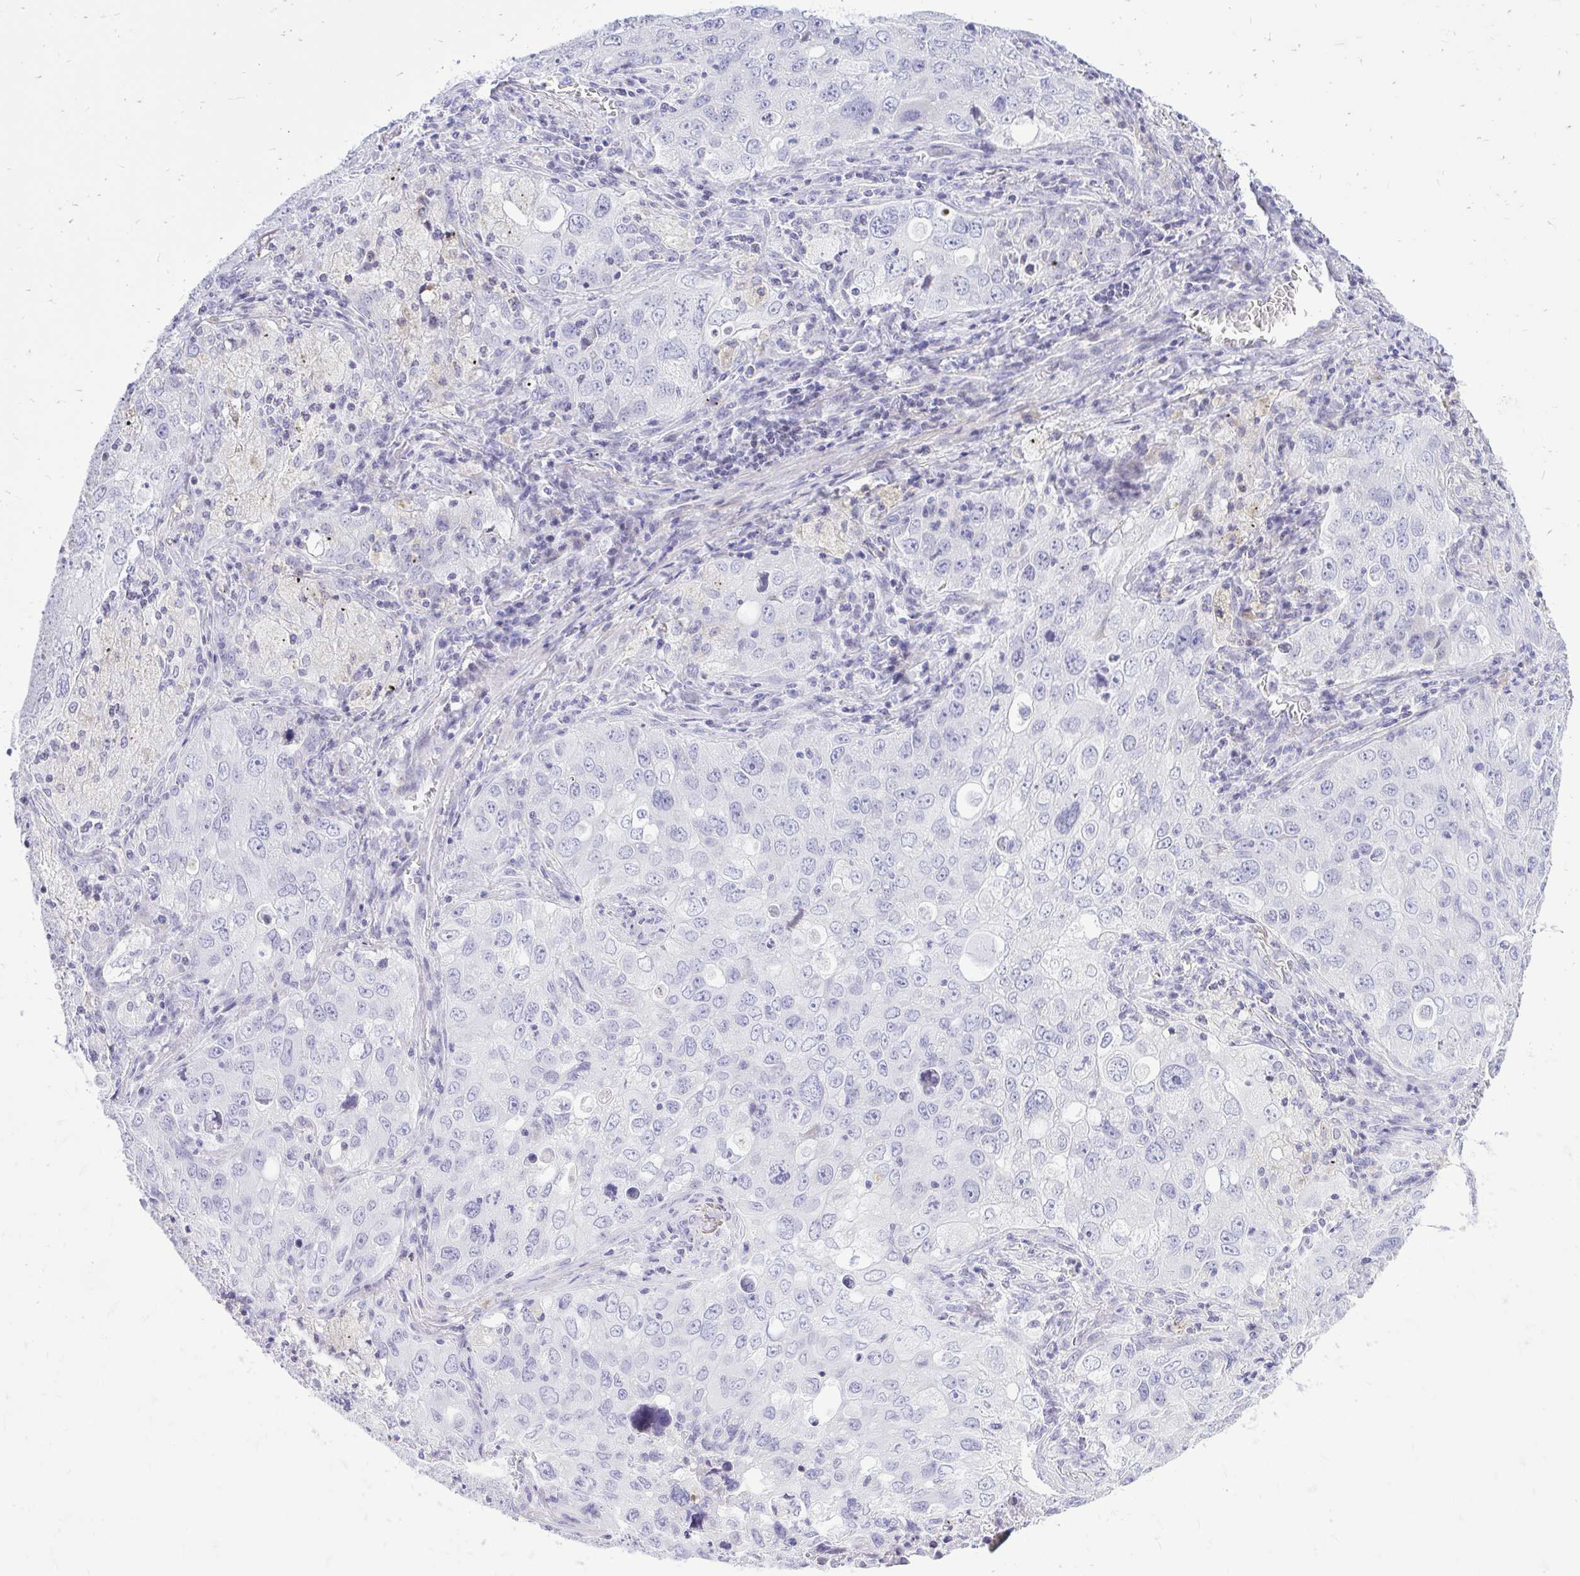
{"staining": {"intensity": "negative", "quantity": "none", "location": "none"}, "tissue": "lung cancer", "cell_type": "Tumor cells", "image_type": "cancer", "snomed": [{"axis": "morphology", "description": "Adenocarcinoma, NOS"}, {"axis": "morphology", "description": "Adenocarcinoma, metastatic, NOS"}, {"axis": "topography", "description": "Lymph node"}, {"axis": "topography", "description": "Lung"}], "caption": "Histopathology image shows no significant protein positivity in tumor cells of adenocarcinoma (lung). (DAB immunohistochemistry (IHC) visualized using brightfield microscopy, high magnification).", "gene": "GABRA1", "patient": {"sex": "female", "age": 42}}